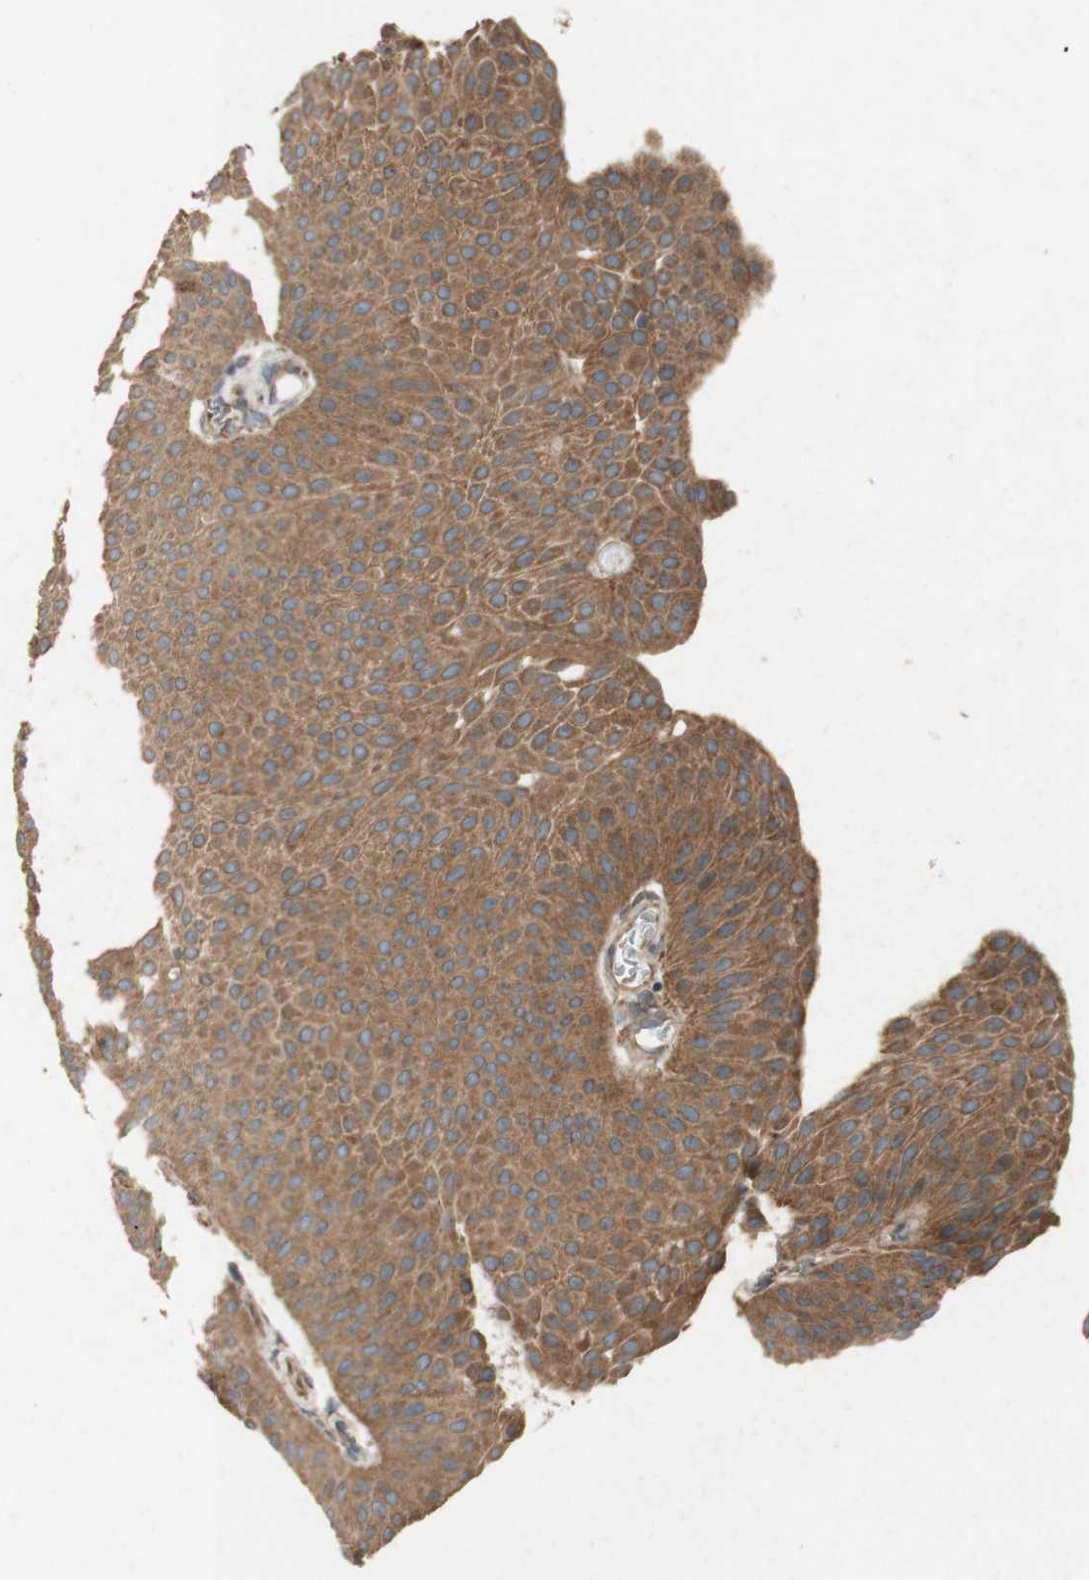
{"staining": {"intensity": "moderate", "quantity": ">75%", "location": "cytoplasmic/membranous"}, "tissue": "urothelial cancer", "cell_type": "Tumor cells", "image_type": "cancer", "snomed": [{"axis": "morphology", "description": "Urothelial carcinoma, Low grade"}, {"axis": "topography", "description": "Urinary bladder"}], "caption": "A brown stain labels moderate cytoplasmic/membranous positivity of a protein in urothelial cancer tumor cells.", "gene": "TST", "patient": {"sex": "female", "age": 60}}